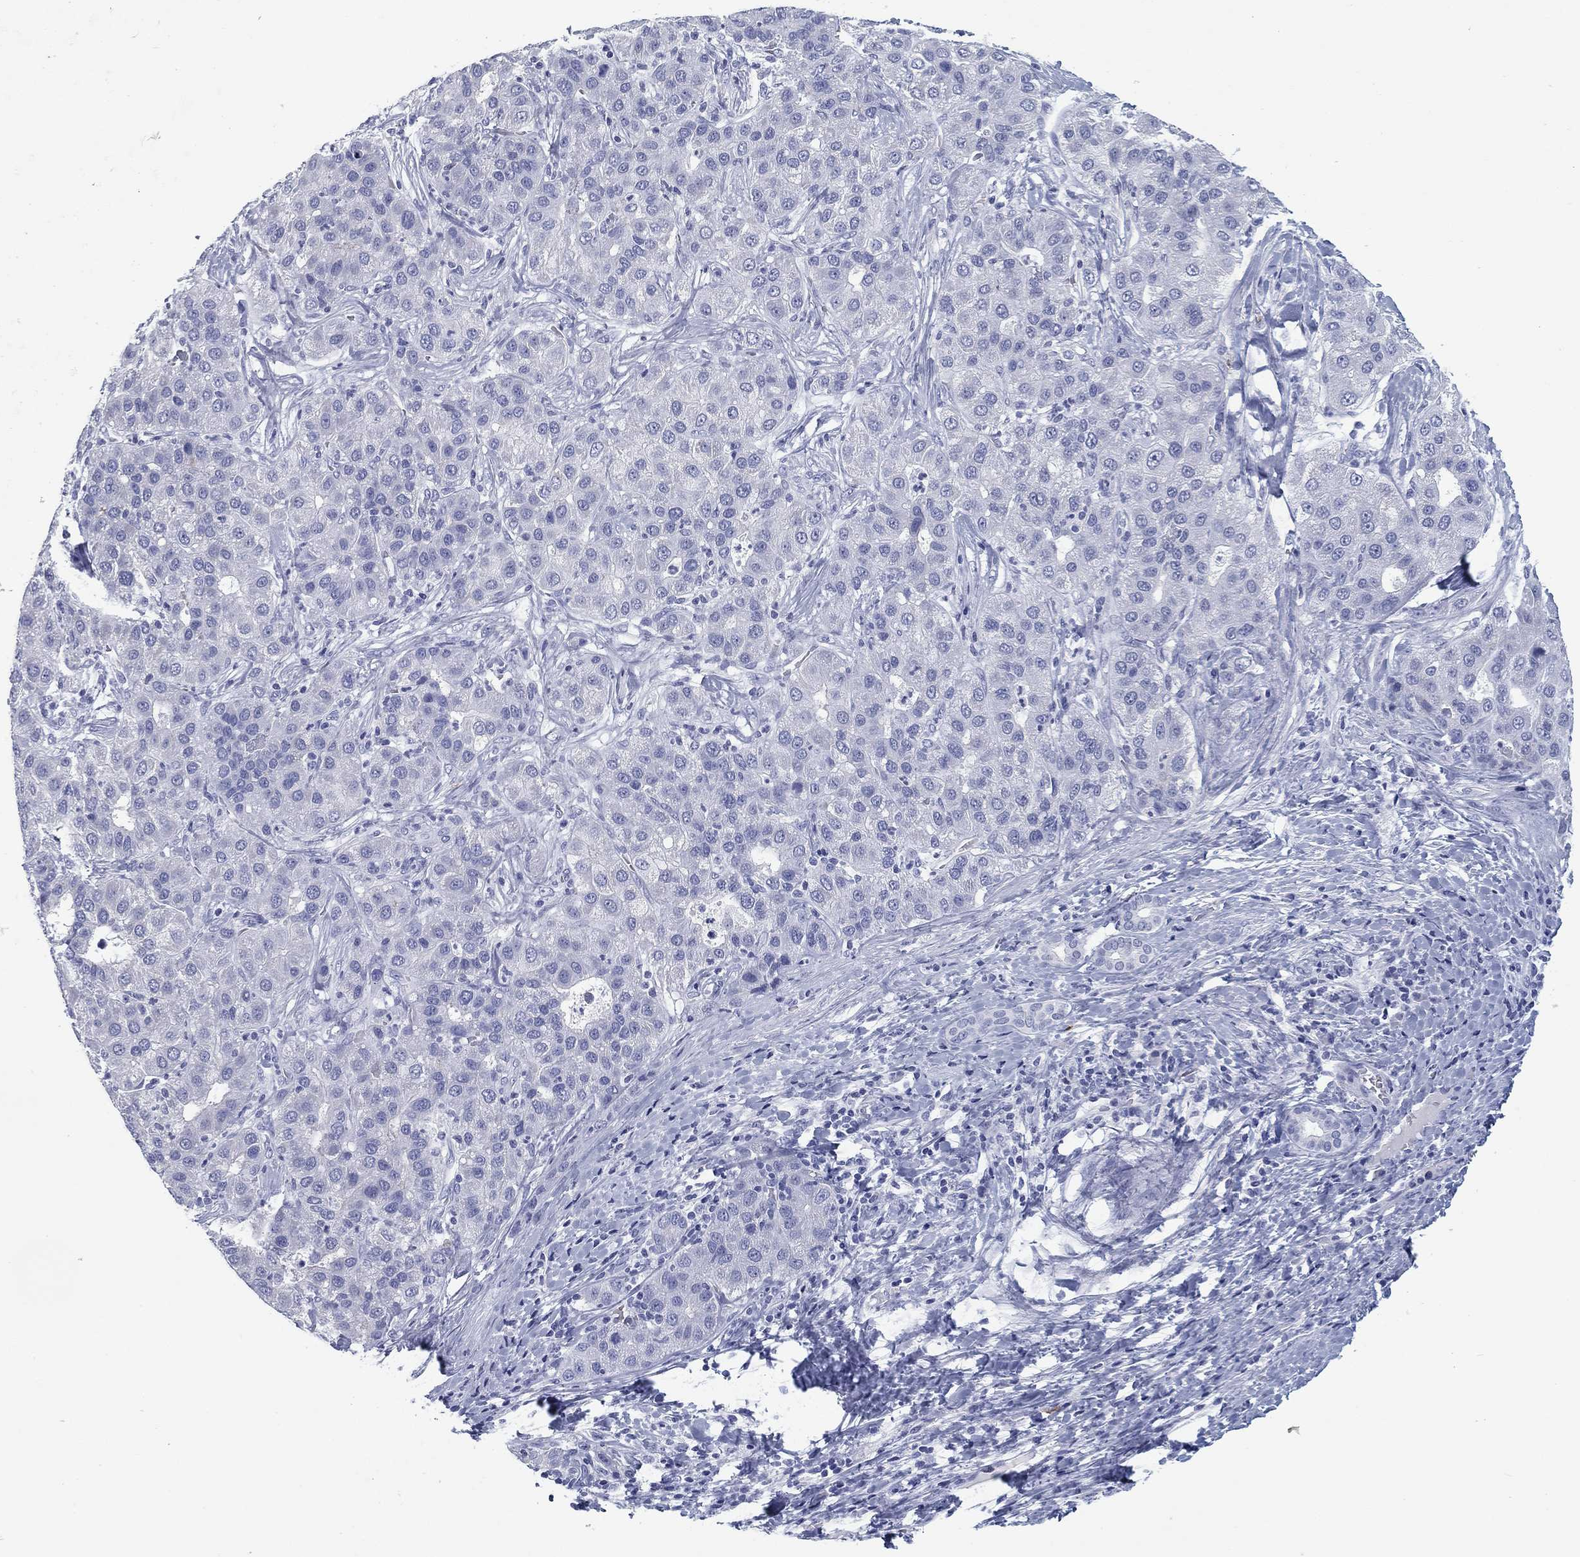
{"staining": {"intensity": "negative", "quantity": "none", "location": "none"}, "tissue": "liver cancer", "cell_type": "Tumor cells", "image_type": "cancer", "snomed": [{"axis": "morphology", "description": "Carcinoma, Hepatocellular, NOS"}, {"axis": "topography", "description": "Liver"}], "caption": "Human hepatocellular carcinoma (liver) stained for a protein using immunohistochemistry reveals no positivity in tumor cells.", "gene": "CD79B", "patient": {"sex": "male", "age": 65}}